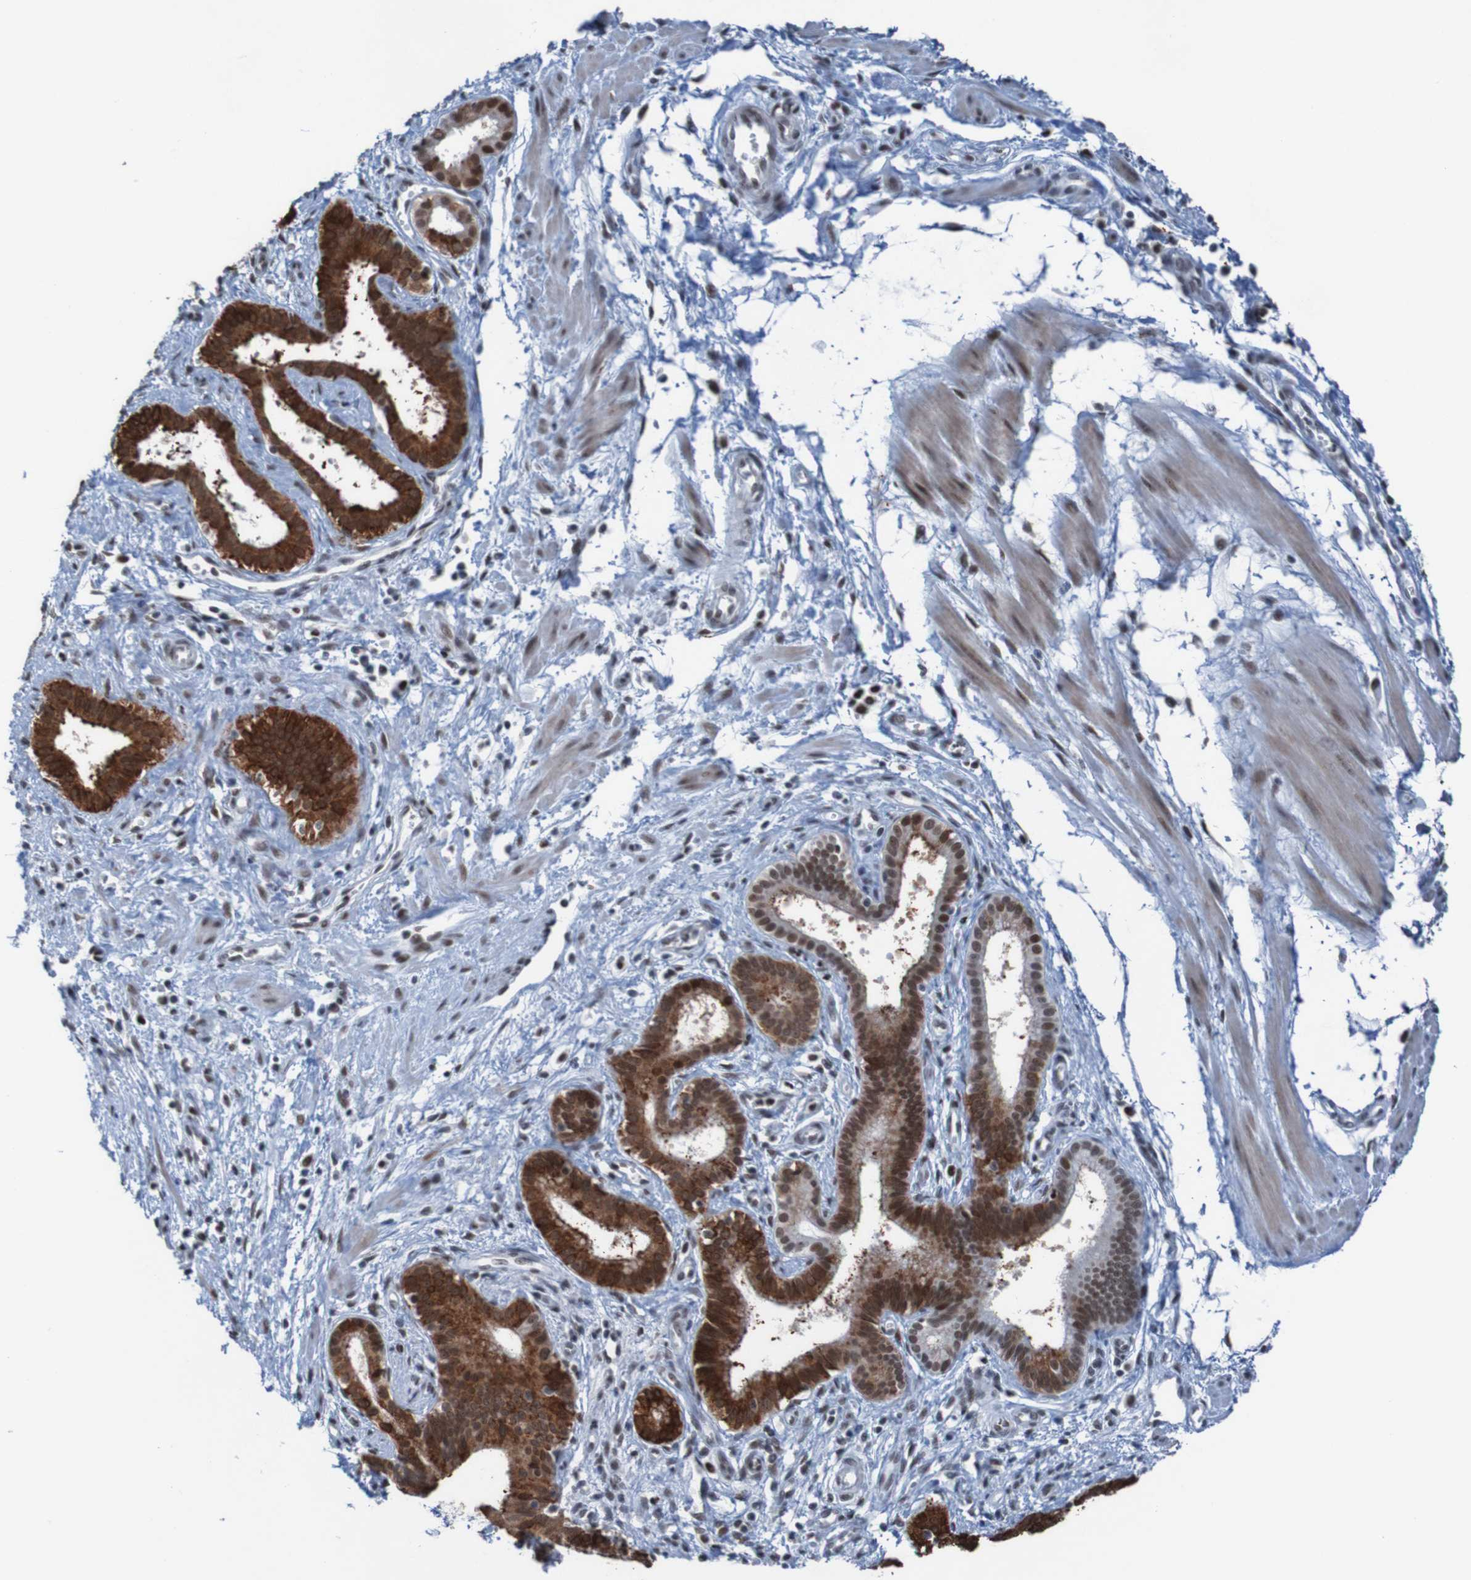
{"staining": {"intensity": "strong", "quantity": ">75%", "location": "cytoplasmic/membranous,nuclear"}, "tissue": "pancreatic cancer", "cell_type": "Tumor cells", "image_type": "cancer", "snomed": [{"axis": "morphology", "description": "Normal tissue, NOS"}, {"axis": "topography", "description": "Lymph node"}], "caption": "An image of pancreatic cancer stained for a protein reveals strong cytoplasmic/membranous and nuclear brown staining in tumor cells. (IHC, brightfield microscopy, high magnification).", "gene": "PHF2", "patient": {"sex": "male", "age": 50}}